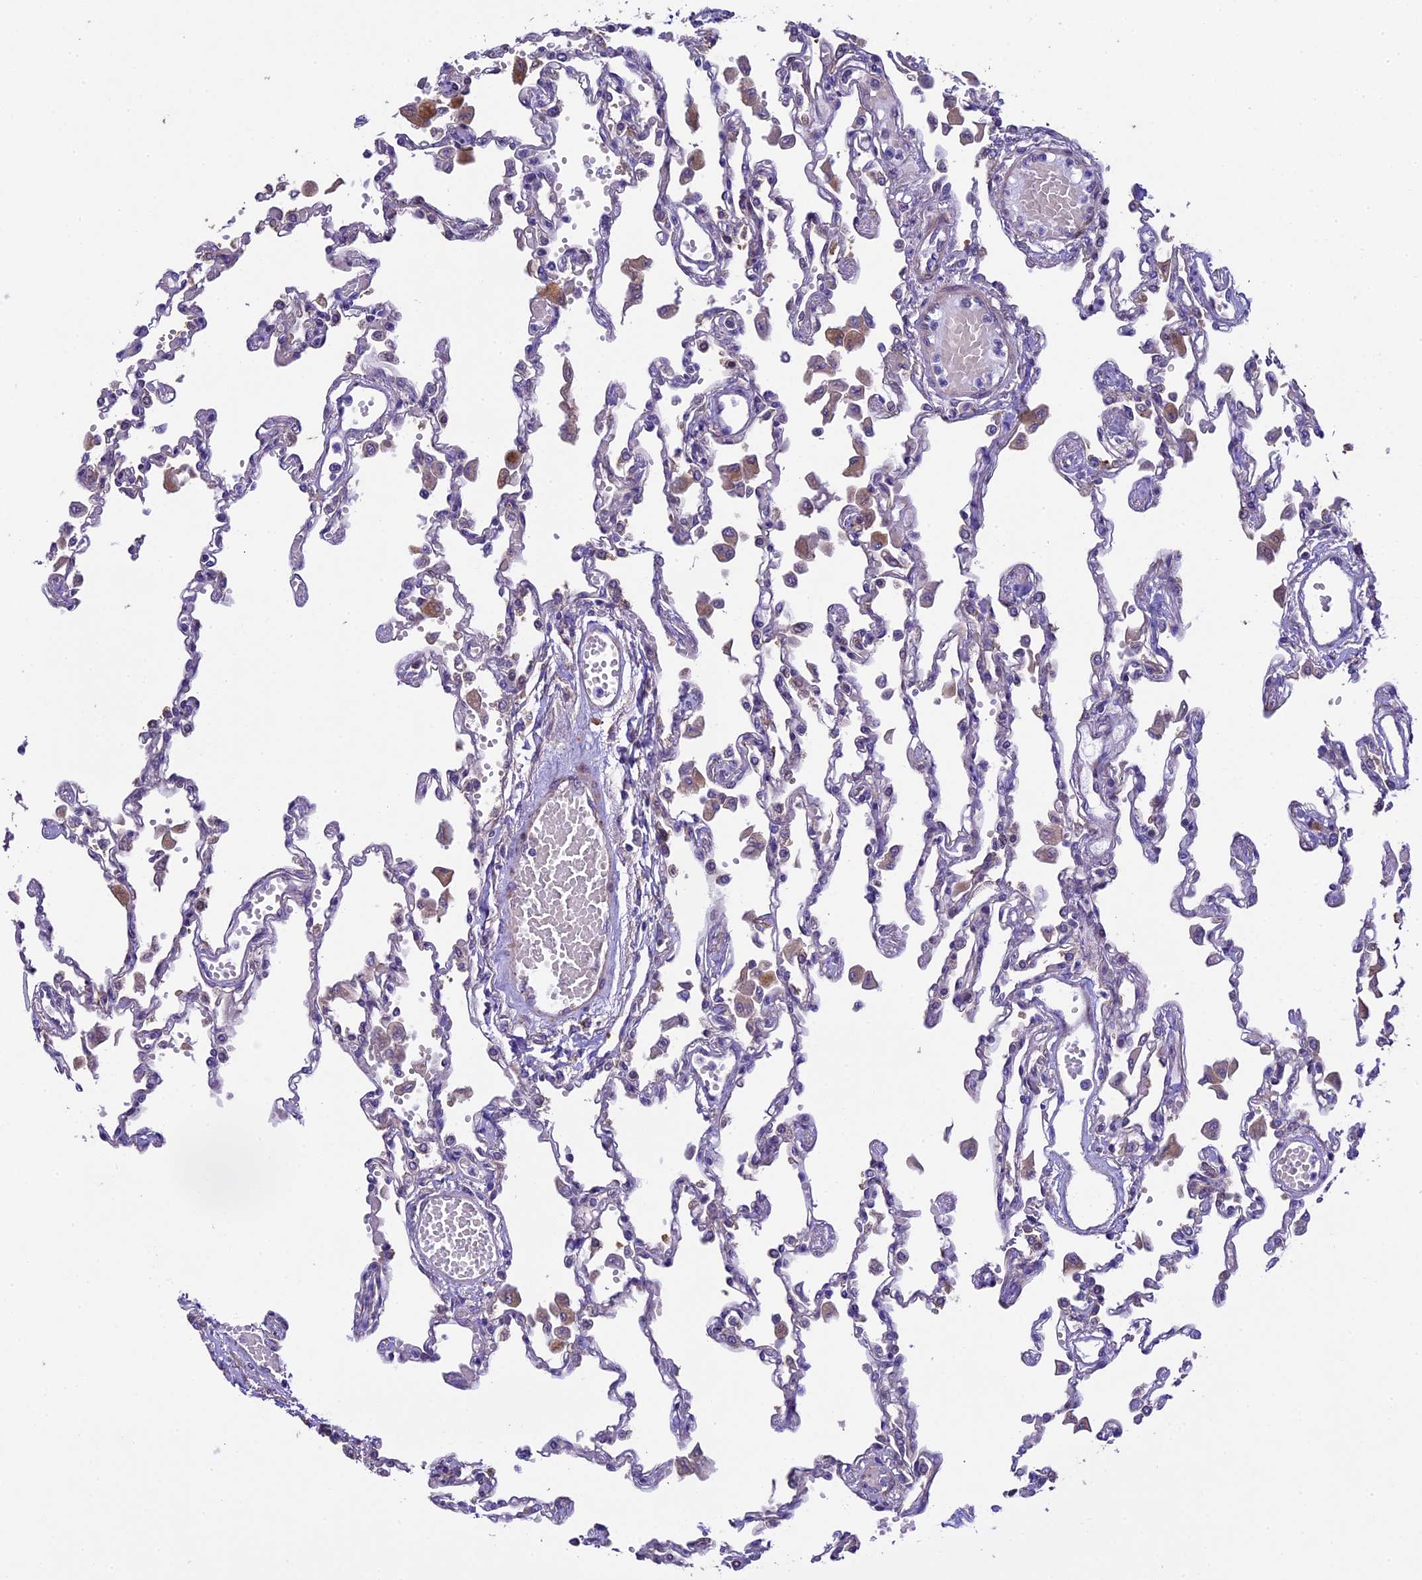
{"staining": {"intensity": "moderate", "quantity": "<25%", "location": "cytoplasmic/membranous"}, "tissue": "lung", "cell_type": "Alveolar cells", "image_type": "normal", "snomed": [{"axis": "morphology", "description": "Normal tissue, NOS"}, {"axis": "topography", "description": "Bronchus"}, {"axis": "topography", "description": "Lung"}], "caption": "DAB (3,3'-diaminobenzidine) immunohistochemical staining of benign human lung reveals moderate cytoplasmic/membranous protein expression in approximately <25% of alveolar cells.", "gene": "SPIRE1", "patient": {"sex": "female", "age": 49}}